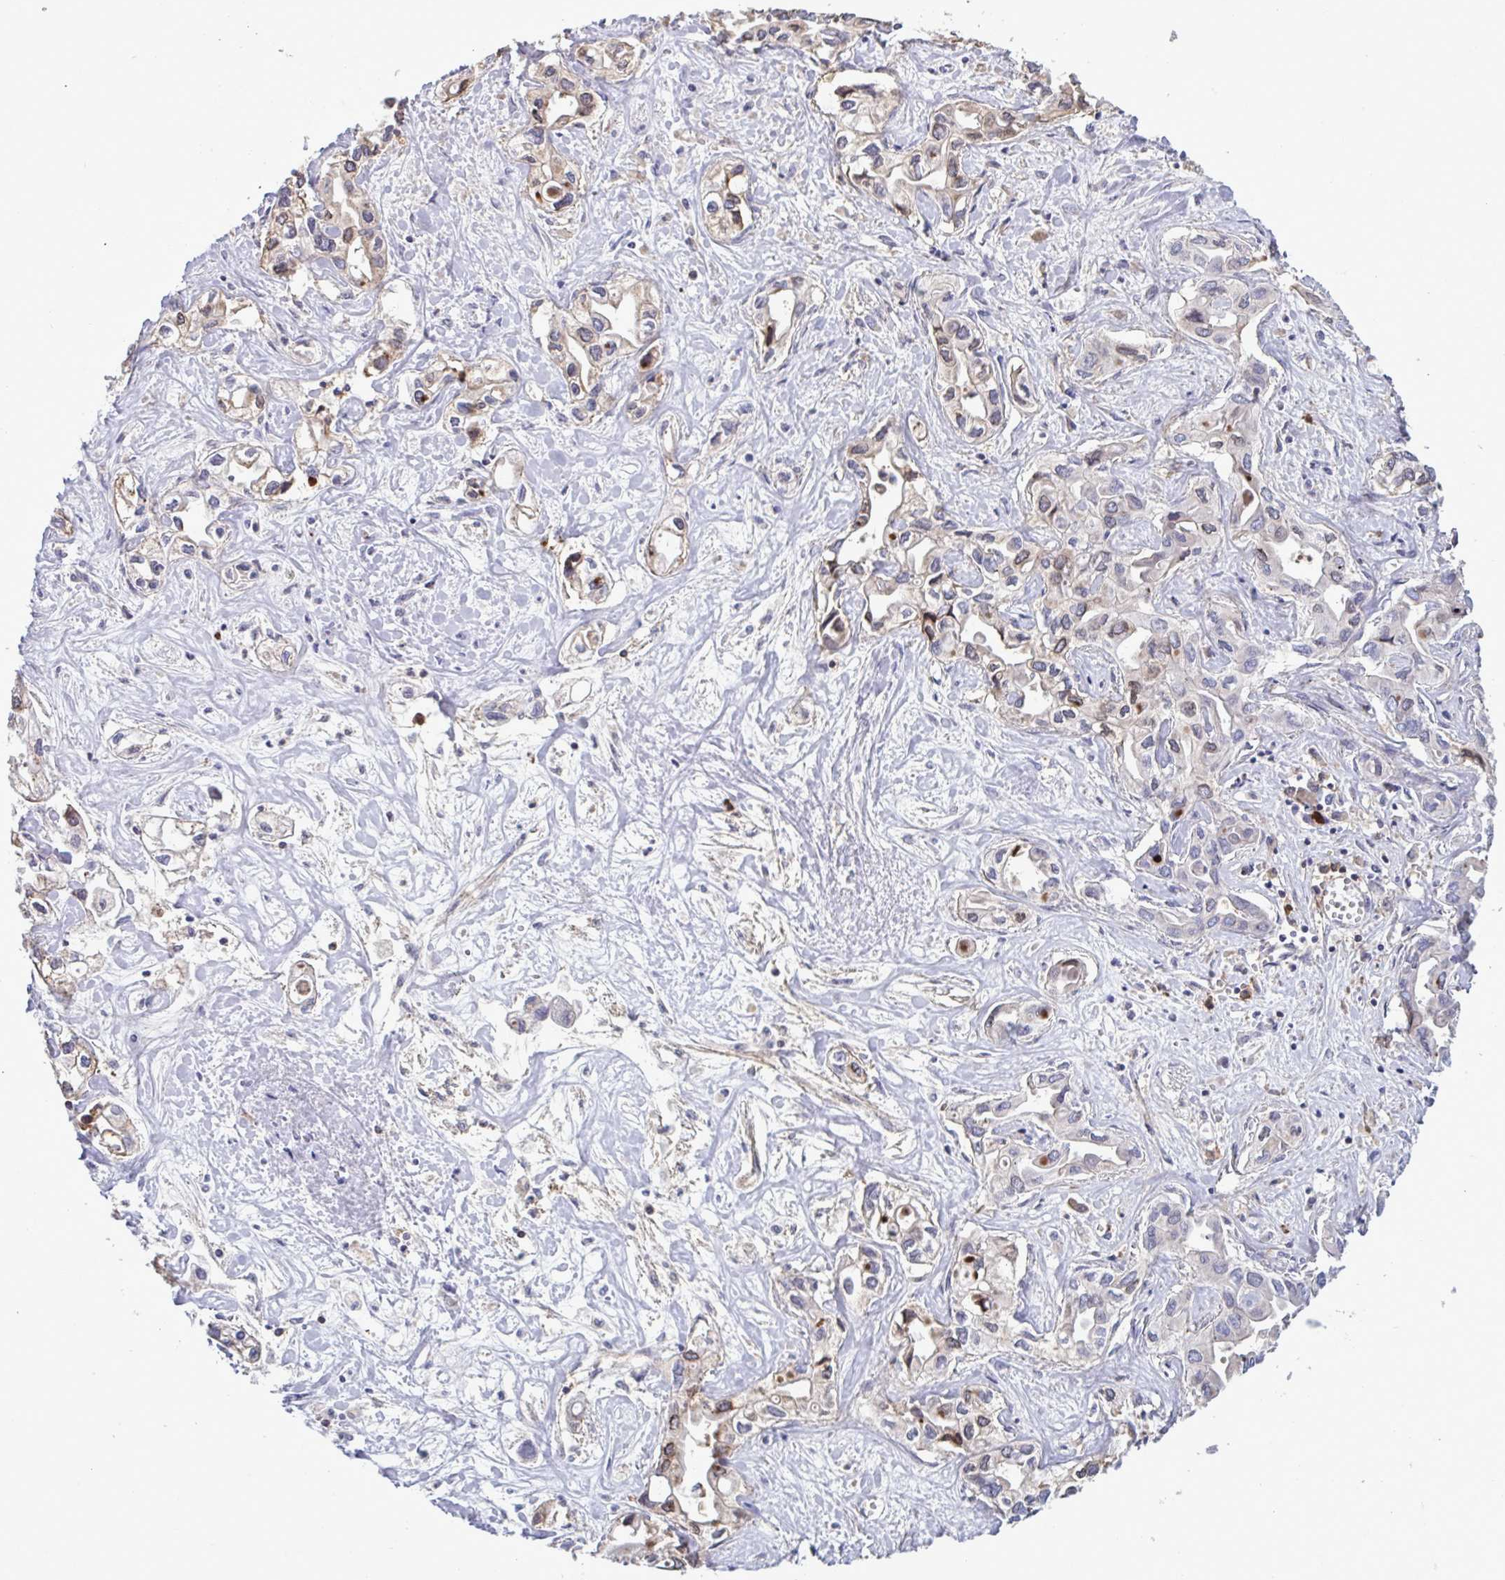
{"staining": {"intensity": "moderate", "quantity": "25%-75%", "location": "cytoplasmic/membranous"}, "tissue": "liver cancer", "cell_type": "Tumor cells", "image_type": "cancer", "snomed": [{"axis": "morphology", "description": "Cholangiocarcinoma"}, {"axis": "topography", "description": "Liver"}], "caption": "A medium amount of moderate cytoplasmic/membranous staining is identified in about 25%-75% of tumor cells in cholangiocarcinoma (liver) tissue.", "gene": "CD101", "patient": {"sex": "female", "age": 64}}